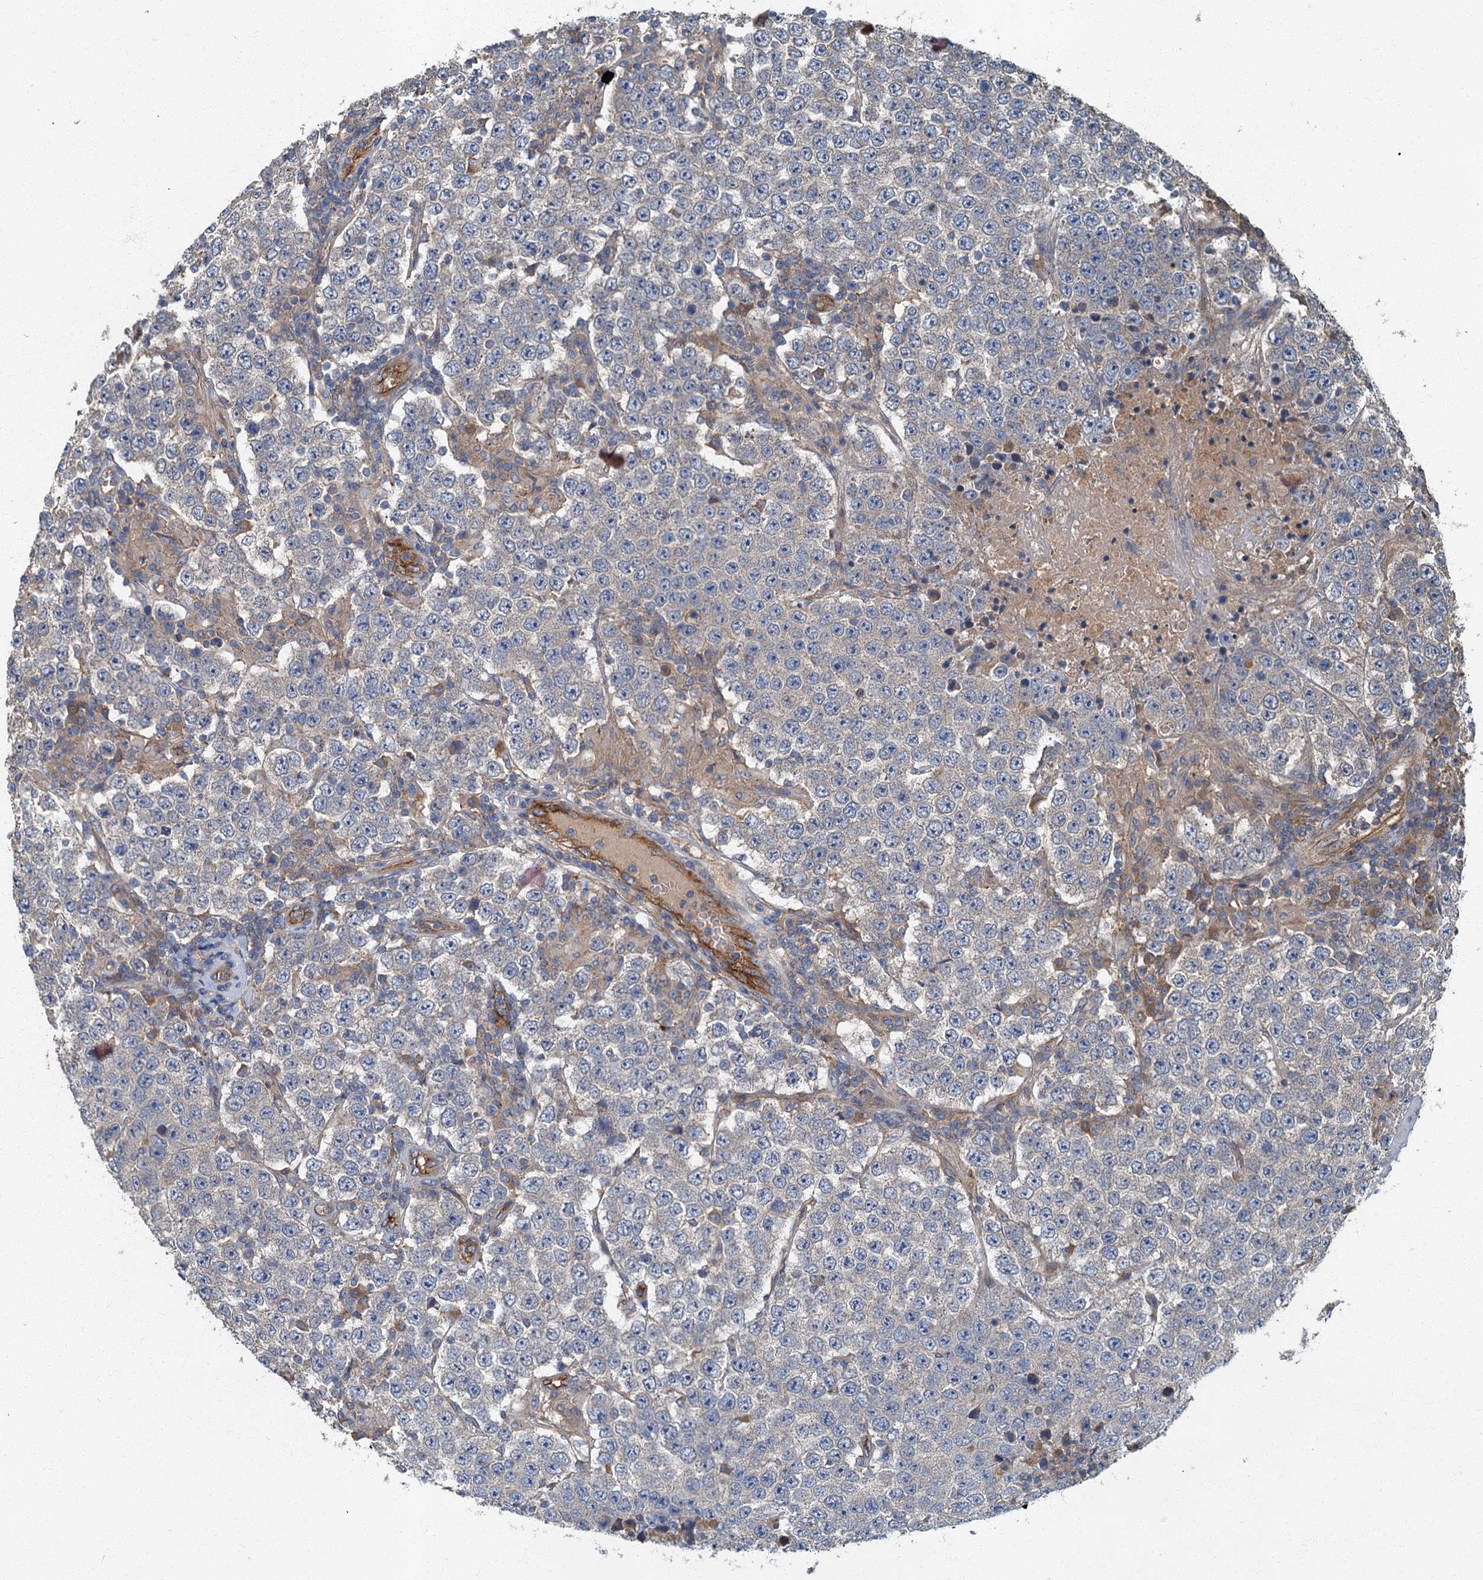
{"staining": {"intensity": "negative", "quantity": "none", "location": "none"}, "tissue": "testis cancer", "cell_type": "Tumor cells", "image_type": "cancer", "snomed": [{"axis": "morphology", "description": "Normal tissue, NOS"}, {"axis": "morphology", "description": "Urothelial carcinoma, High grade"}, {"axis": "morphology", "description": "Seminoma, NOS"}, {"axis": "morphology", "description": "Carcinoma, Embryonal, NOS"}, {"axis": "topography", "description": "Urinary bladder"}, {"axis": "topography", "description": "Testis"}], "caption": "The histopathology image demonstrates no staining of tumor cells in testis cancer (seminoma).", "gene": "ARL11", "patient": {"sex": "male", "age": 41}}